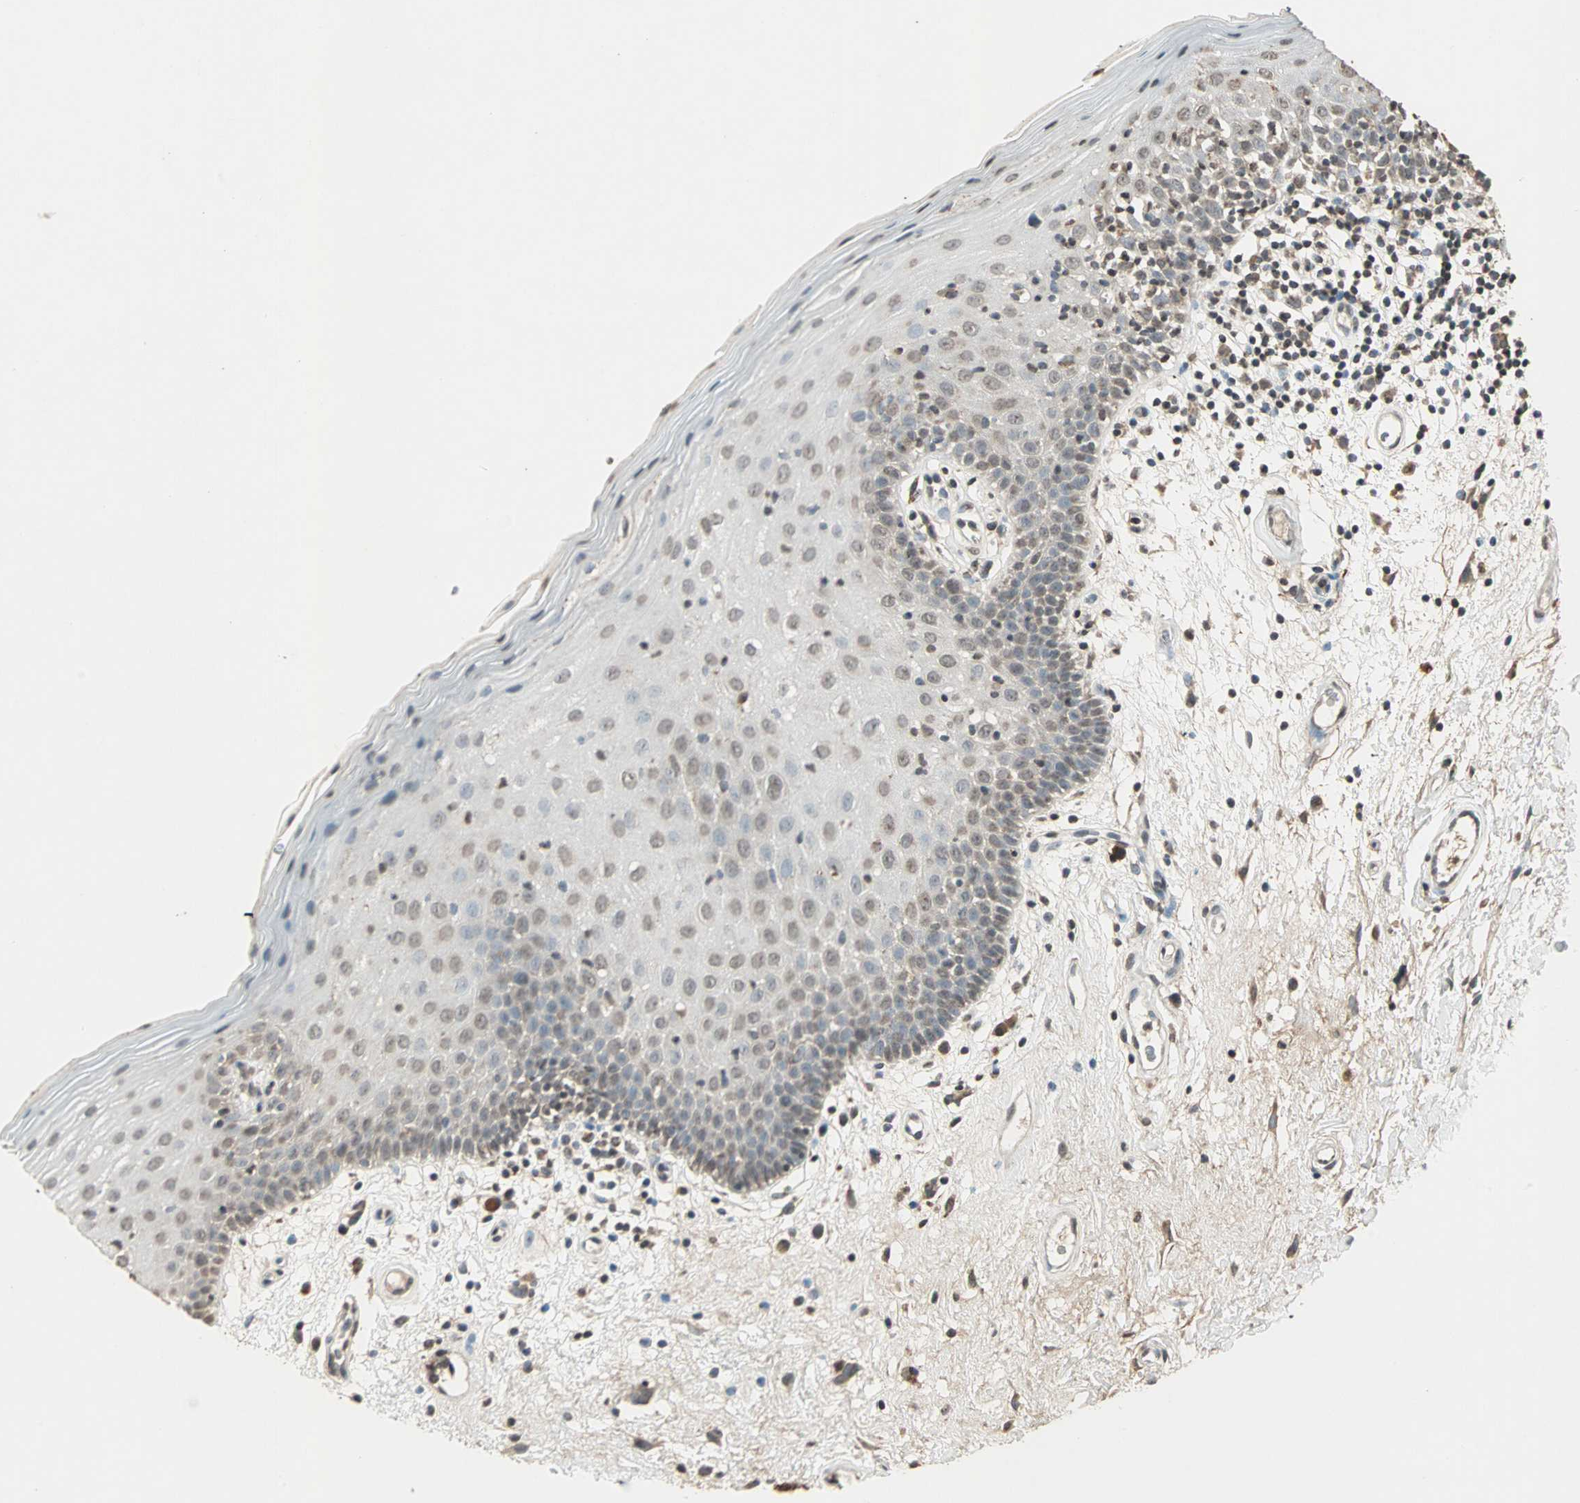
{"staining": {"intensity": "weak", "quantity": "25%-75%", "location": "cytoplasmic/membranous"}, "tissue": "oral mucosa", "cell_type": "Squamous epithelial cells", "image_type": "normal", "snomed": [{"axis": "morphology", "description": "Normal tissue, NOS"}, {"axis": "morphology", "description": "Squamous cell carcinoma, NOS"}, {"axis": "topography", "description": "Skeletal muscle"}, {"axis": "topography", "description": "Oral tissue"}, {"axis": "topography", "description": "Head-Neck"}], "caption": "Oral mucosa stained with IHC exhibits weak cytoplasmic/membranous expression in about 25%-75% of squamous epithelial cells. The staining was performed using DAB (3,3'-diaminobenzidine), with brown indicating positive protein expression. Nuclei are stained blue with hematoxylin.", "gene": "PRELID1", "patient": {"sex": "male", "age": 71}}